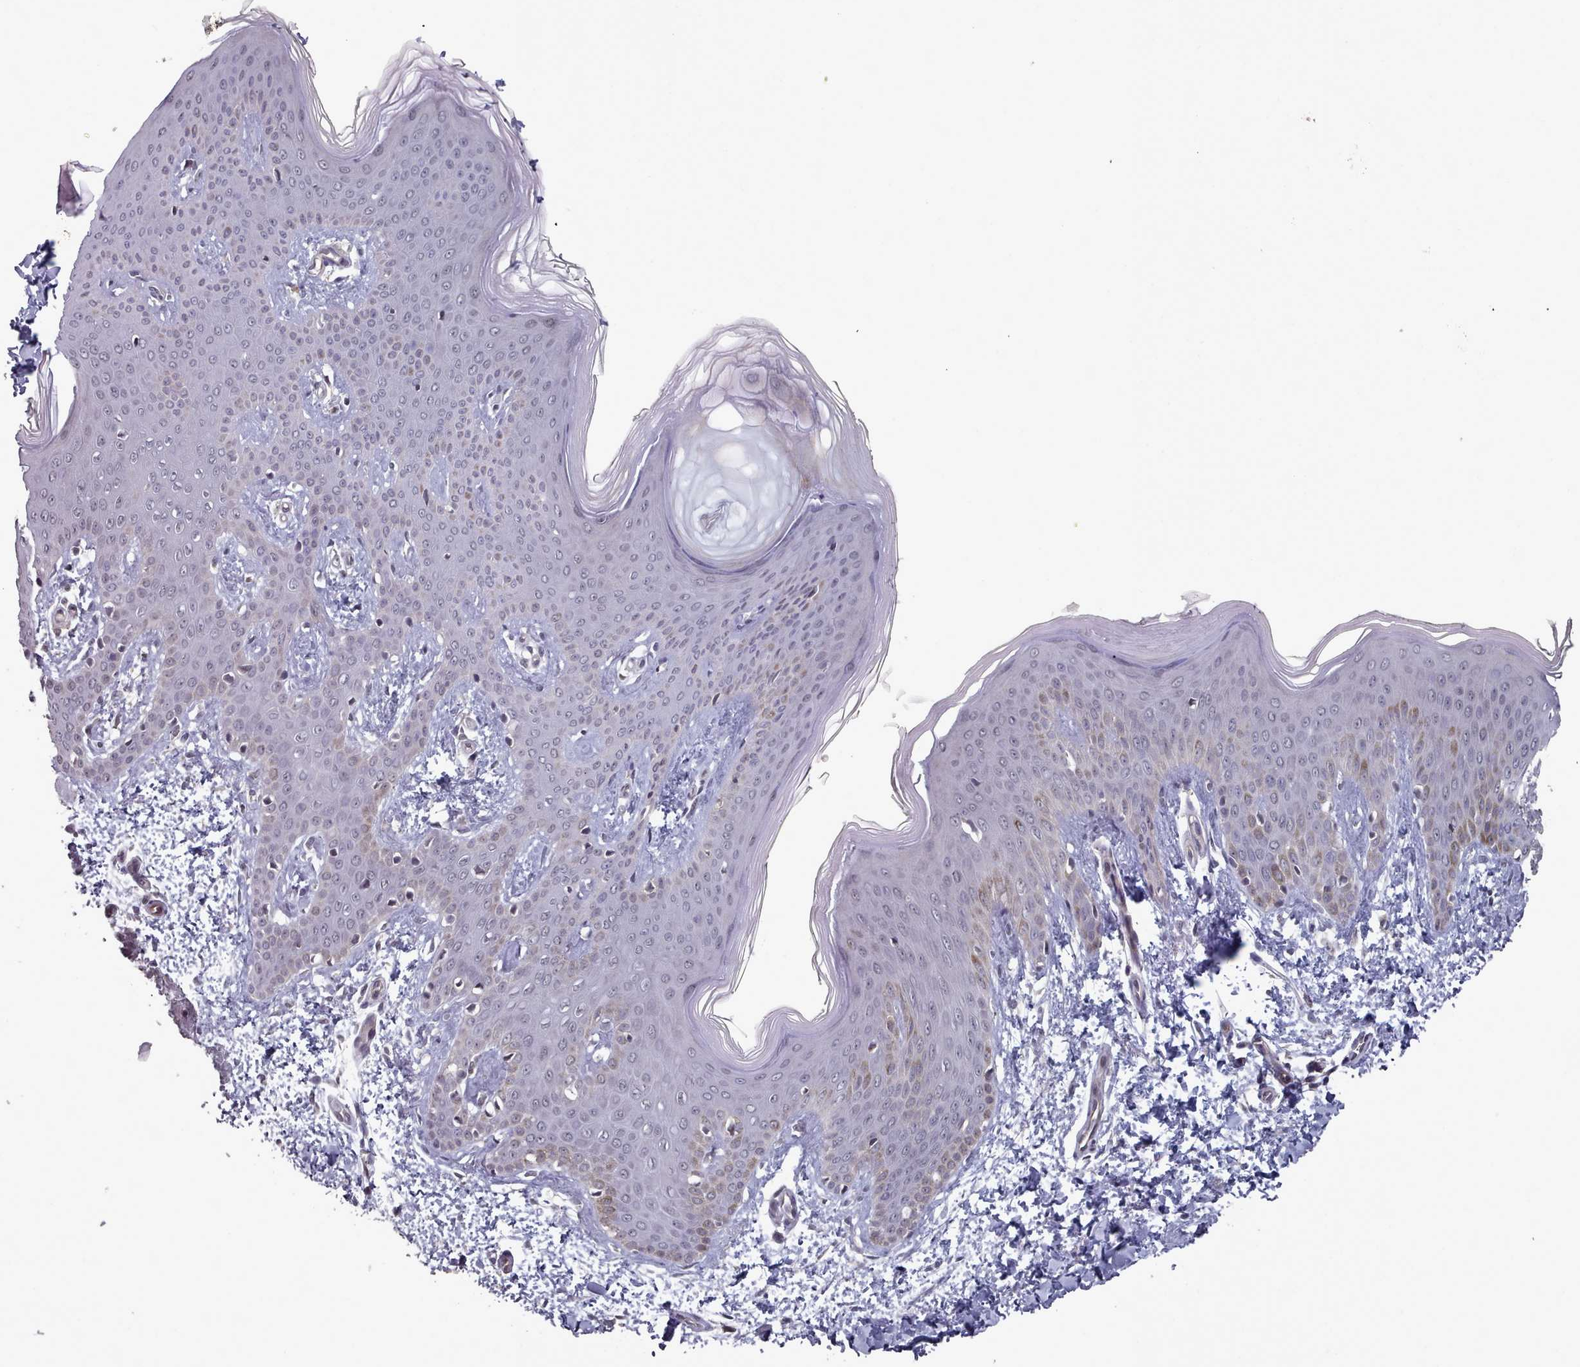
{"staining": {"intensity": "negative", "quantity": "none", "location": "none"}, "tissue": "skin", "cell_type": "Fibroblasts", "image_type": "normal", "snomed": [{"axis": "morphology", "description": "Normal tissue, NOS"}, {"axis": "topography", "description": "Skin"}], "caption": "Fibroblasts are negative for protein expression in benign human skin.", "gene": "HYAL3", "patient": {"sex": "male", "age": 36}}